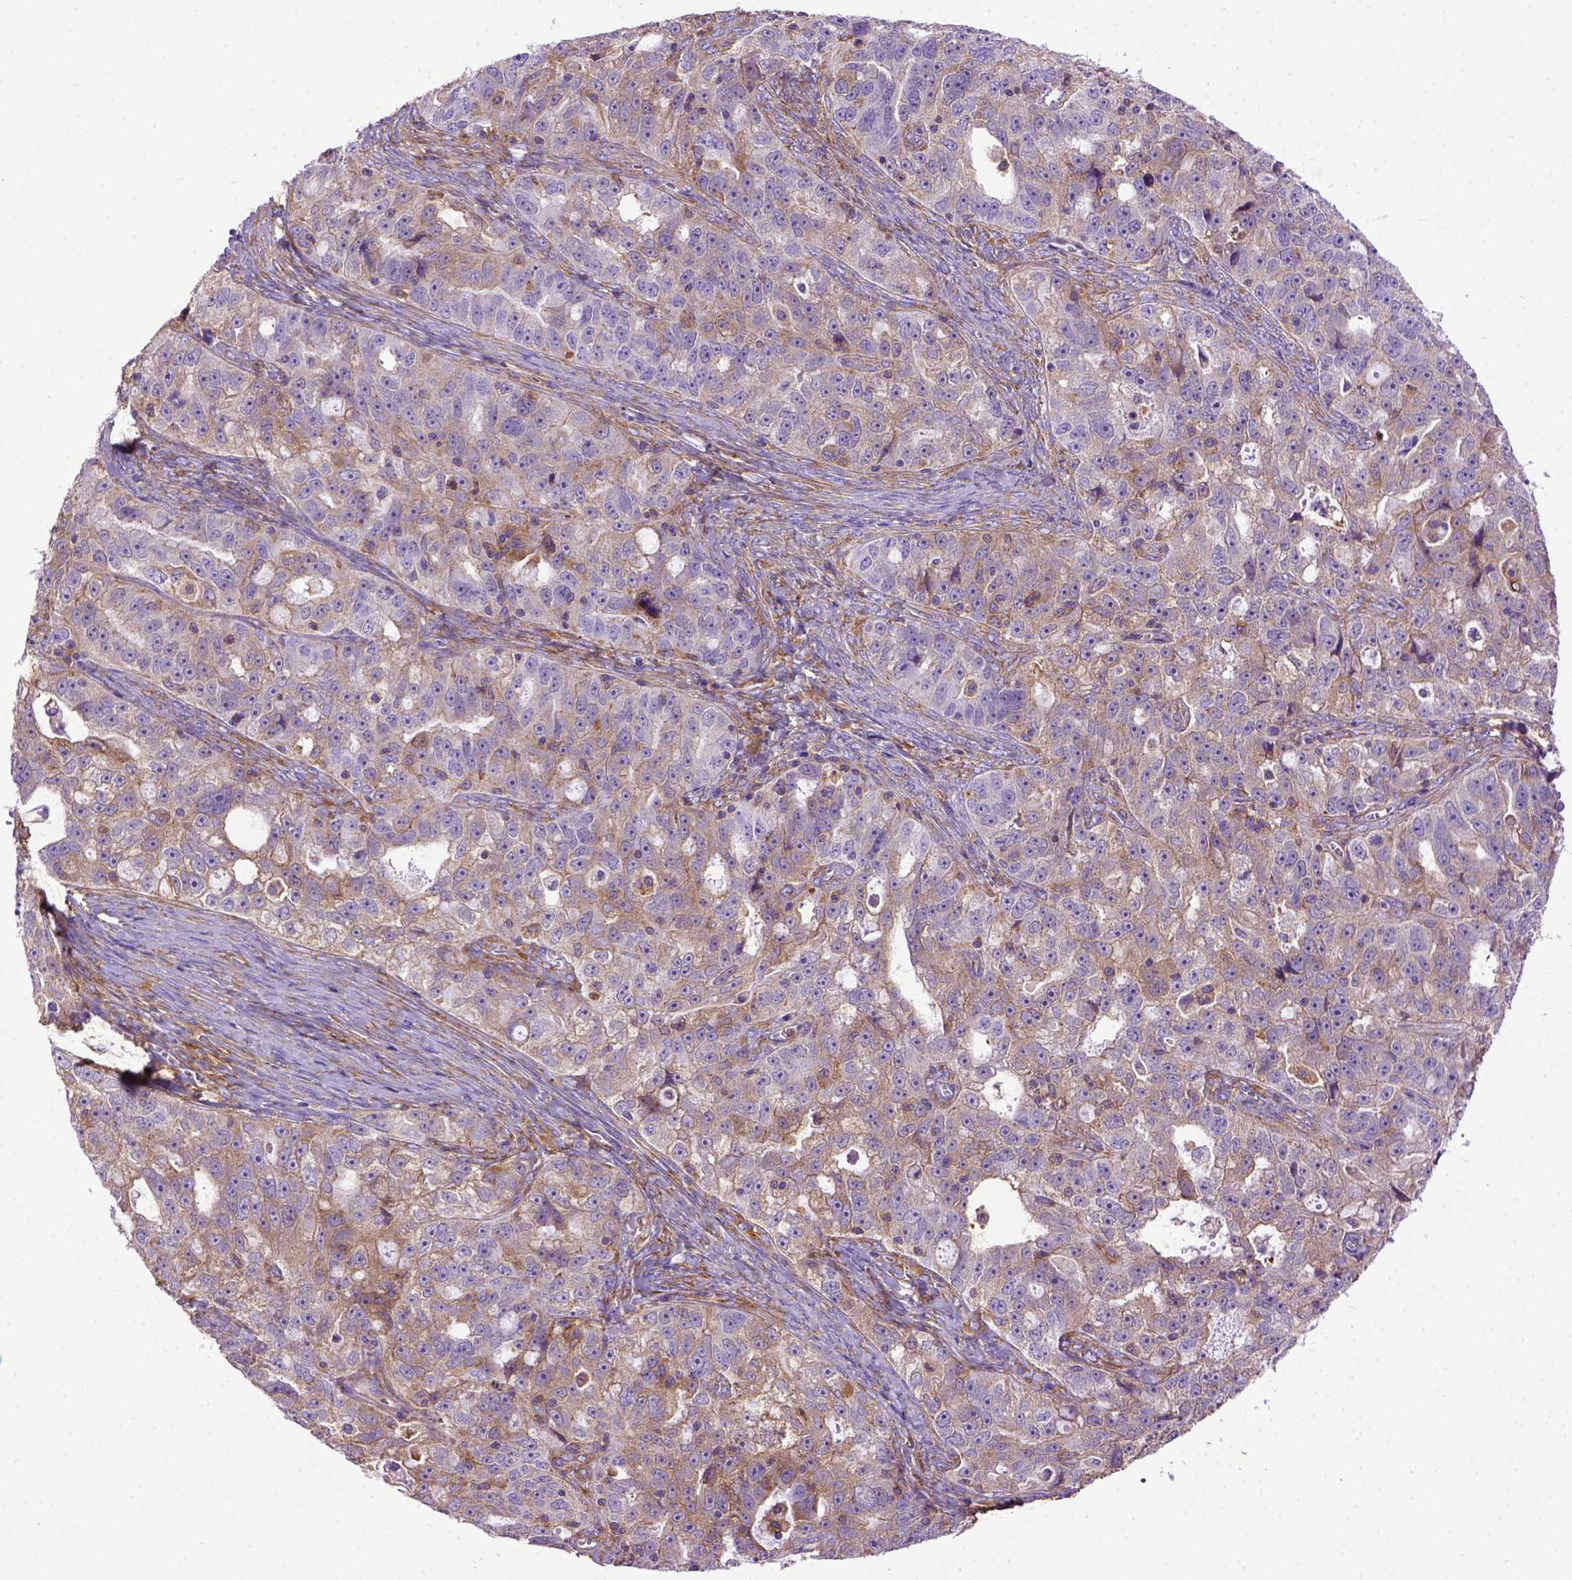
{"staining": {"intensity": "weak", "quantity": "25%-75%", "location": "cytoplasmic/membranous"}, "tissue": "ovarian cancer", "cell_type": "Tumor cells", "image_type": "cancer", "snomed": [{"axis": "morphology", "description": "Cystadenocarcinoma, serous, NOS"}, {"axis": "topography", "description": "Ovary"}], "caption": "There is low levels of weak cytoplasmic/membranous staining in tumor cells of ovarian cancer, as demonstrated by immunohistochemical staining (brown color).", "gene": "MVP", "patient": {"sex": "female", "age": 51}}